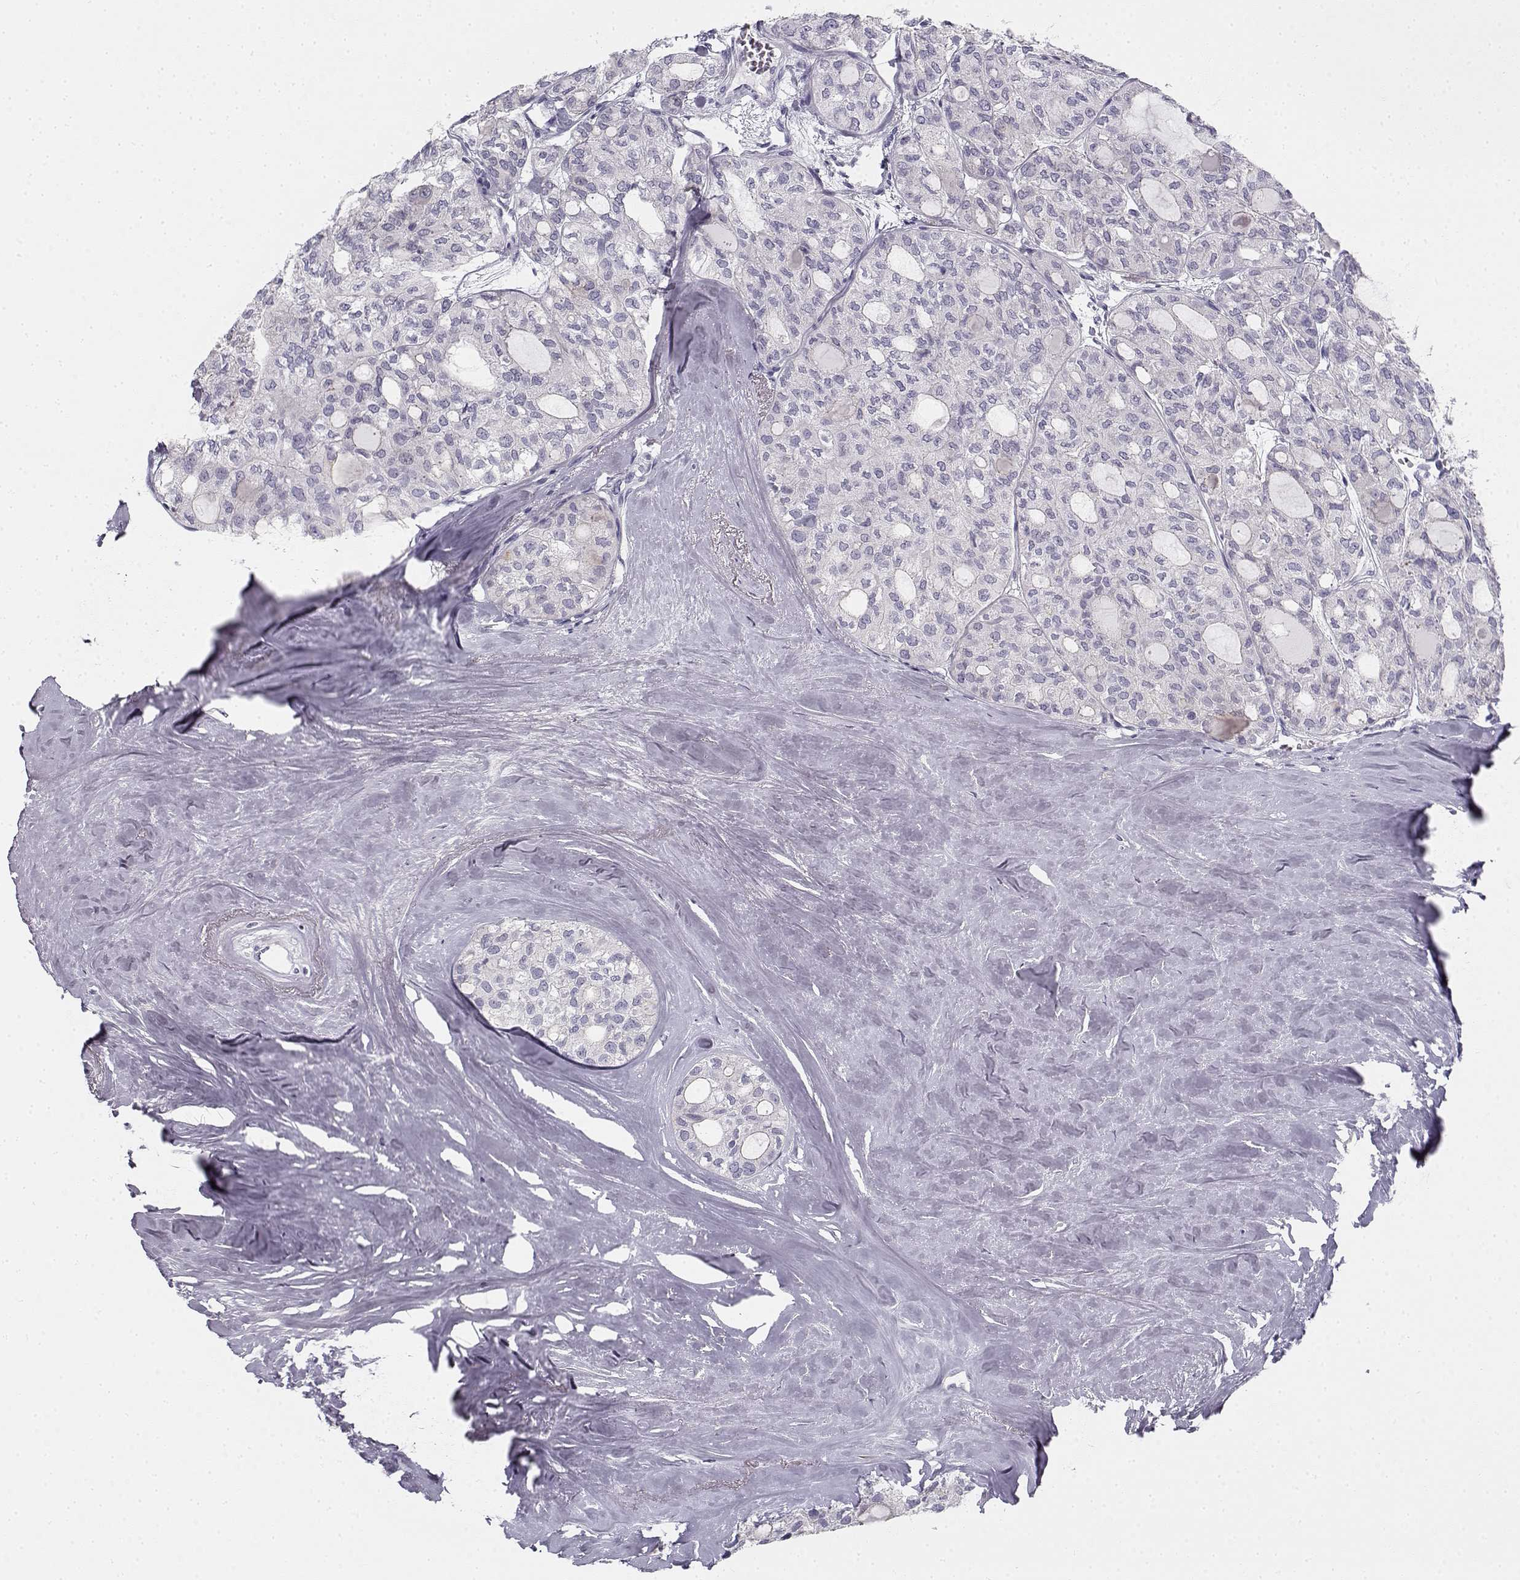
{"staining": {"intensity": "negative", "quantity": "none", "location": "none"}, "tissue": "thyroid cancer", "cell_type": "Tumor cells", "image_type": "cancer", "snomed": [{"axis": "morphology", "description": "Follicular adenoma carcinoma, NOS"}, {"axis": "topography", "description": "Thyroid gland"}], "caption": "Tumor cells show no significant positivity in follicular adenoma carcinoma (thyroid).", "gene": "CREB3L3", "patient": {"sex": "male", "age": 75}}